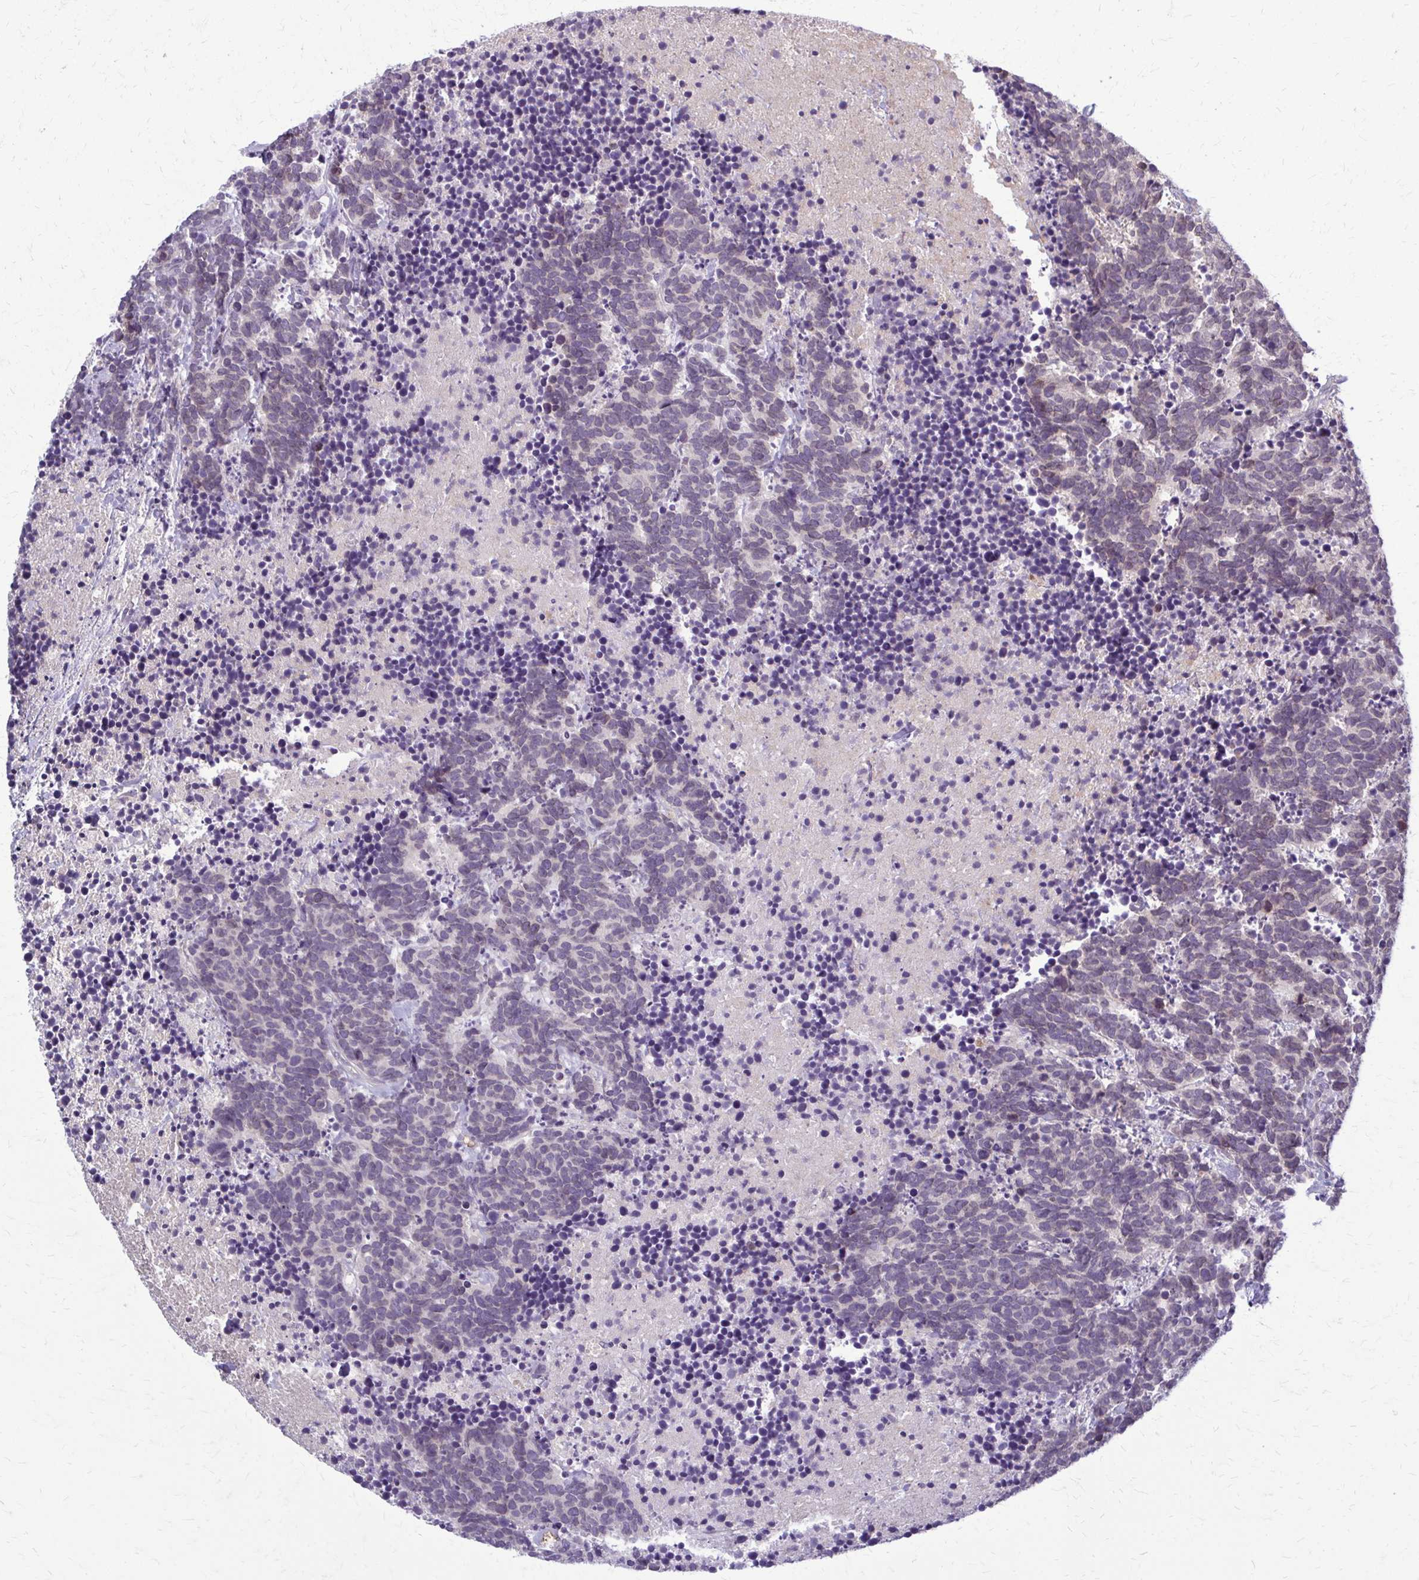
{"staining": {"intensity": "negative", "quantity": "none", "location": "none"}, "tissue": "carcinoid", "cell_type": "Tumor cells", "image_type": "cancer", "snomed": [{"axis": "morphology", "description": "Carcinoma, NOS"}, {"axis": "morphology", "description": "Carcinoid, malignant, NOS"}, {"axis": "topography", "description": "Prostate"}], "caption": "Immunohistochemistry histopathology image of carcinoid stained for a protein (brown), which displays no staining in tumor cells. The staining is performed using DAB (3,3'-diaminobenzidine) brown chromogen with nuclei counter-stained in using hematoxylin.", "gene": "MCRIP2", "patient": {"sex": "male", "age": 57}}